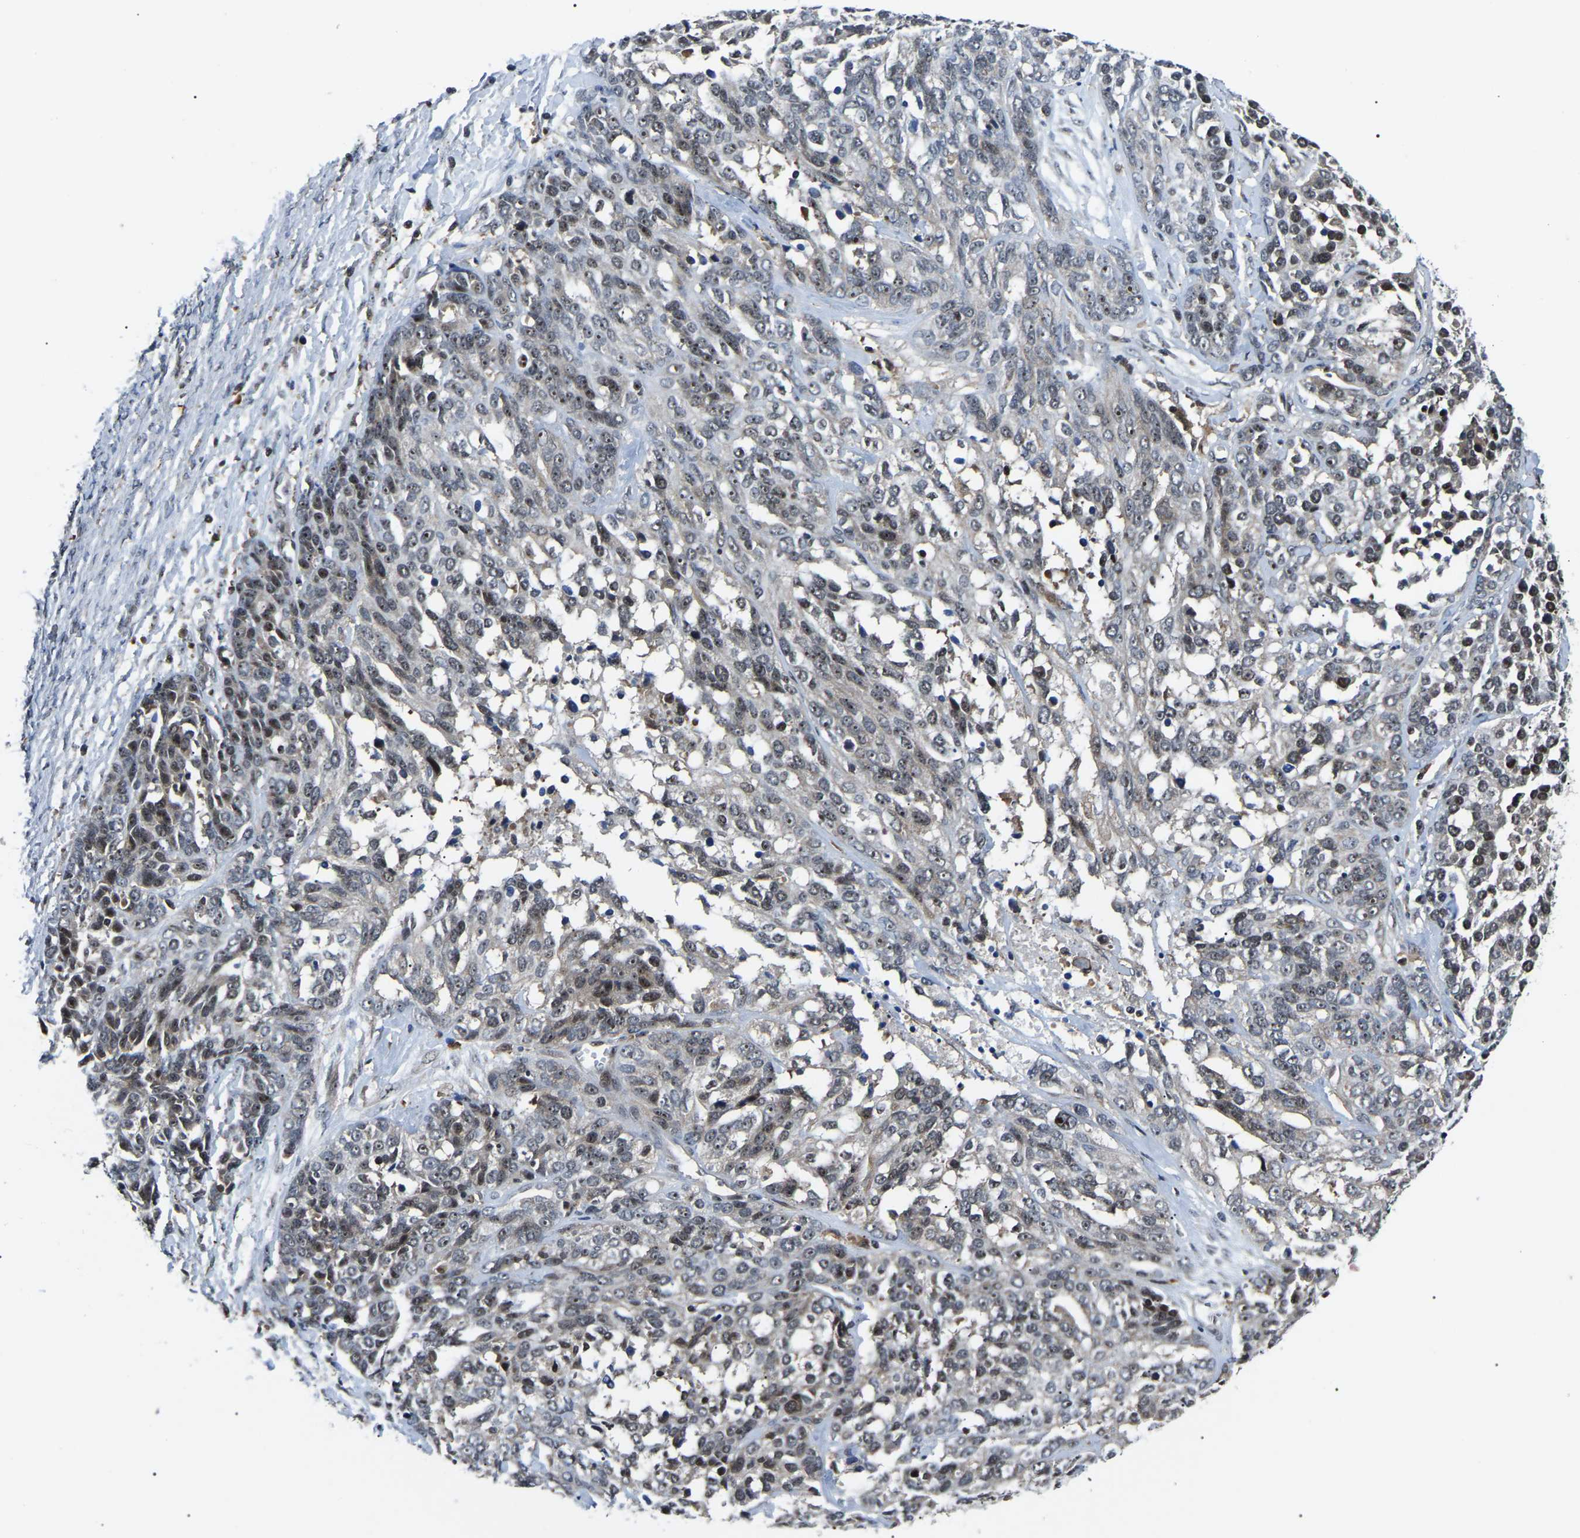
{"staining": {"intensity": "moderate", "quantity": ">75%", "location": "nuclear"}, "tissue": "ovarian cancer", "cell_type": "Tumor cells", "image_type": "cancer", "snomed": [{"axis": "morphology", "description": "Cystadenocarcinoma, serous, NOS"}, {"axis": "topography", "description": "Ovary"}], "caption": "Ovarian cancer stained with a brown dye displays moderate nuclear positive staining in about >75% of tumor cells.", "gene": "RRP1B", "patient": {"sex": "female", "age": 44}}